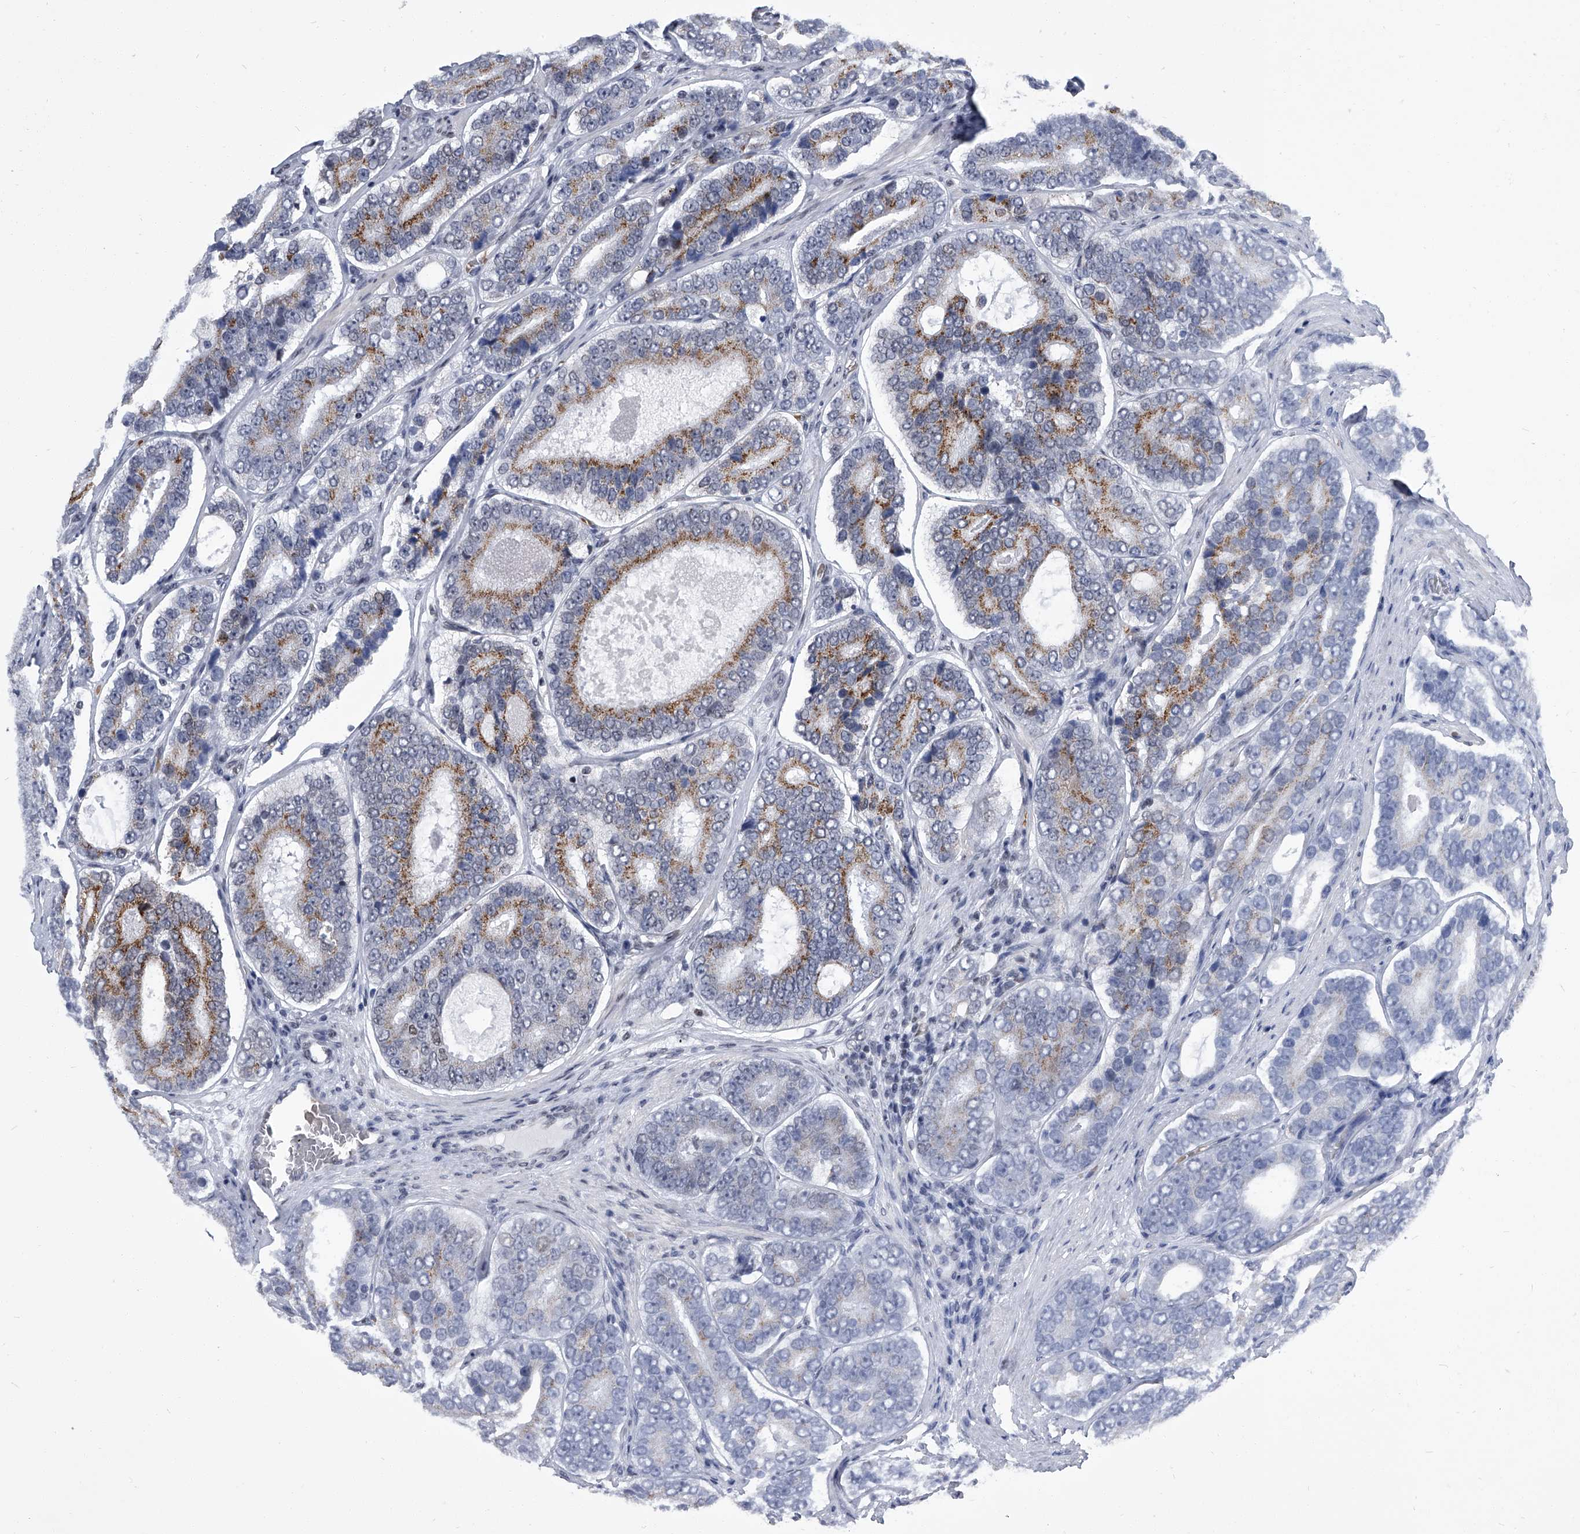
{"staining": {"intensity": "moderate", "quantity": "25%-75%", "location": "cytoplasmic/membranous"}, "tissue": "prostate cancer", "cell_type": "Tumor cells", "image_type": "cancer", "snomed": [{"axis": "morphology", "description": "Adenocarcinoma, High grade"}, {"axis": "topography", "description": "Prostate"}], "caption": "Immunohistochemical staining of human prostate adenocarcinoma (high-grade) demonstrates medium levels of moderate cytoplasmic/membranous protein expression in approximately 25%-75% of tumor cells.", "gene": "SIM2", "patient": {"sex": "male", "age": 56}}